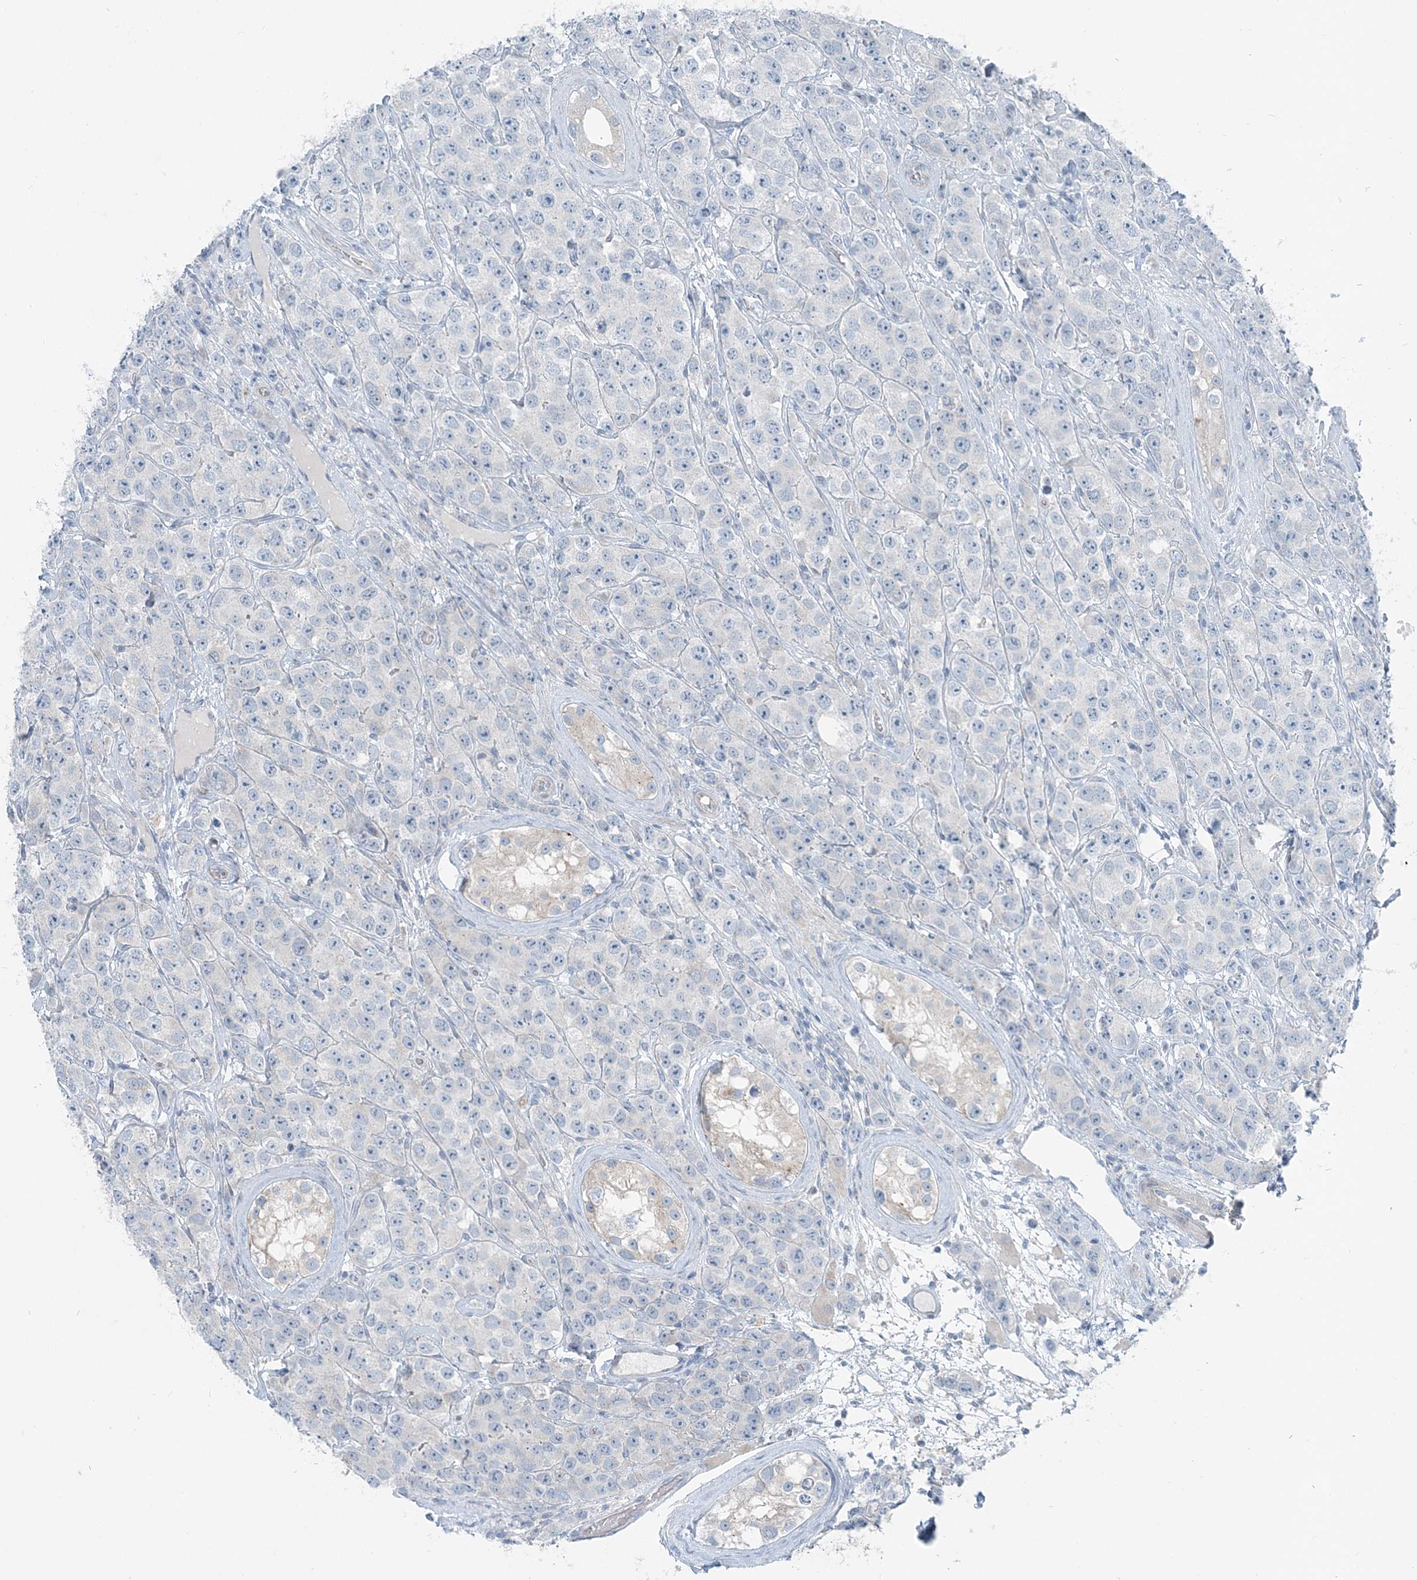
{"staining": {"intensity": "negative", "quantity": "none", "location": "none"}, "tissue": "testis cancer", "cell_type": "Tumor cells", "image_type": "cancer", "snomed": [{"axis": "morphology", "description": "Seminoma, NOS"}, {"axis": "topography", "description": "Testis"}], "caption": "Protein analysis of seminoma (testis) exhibits no significant expression in tumor cells.", "gene": "INTU", "patient": {"sex": "male", "age": 28}}